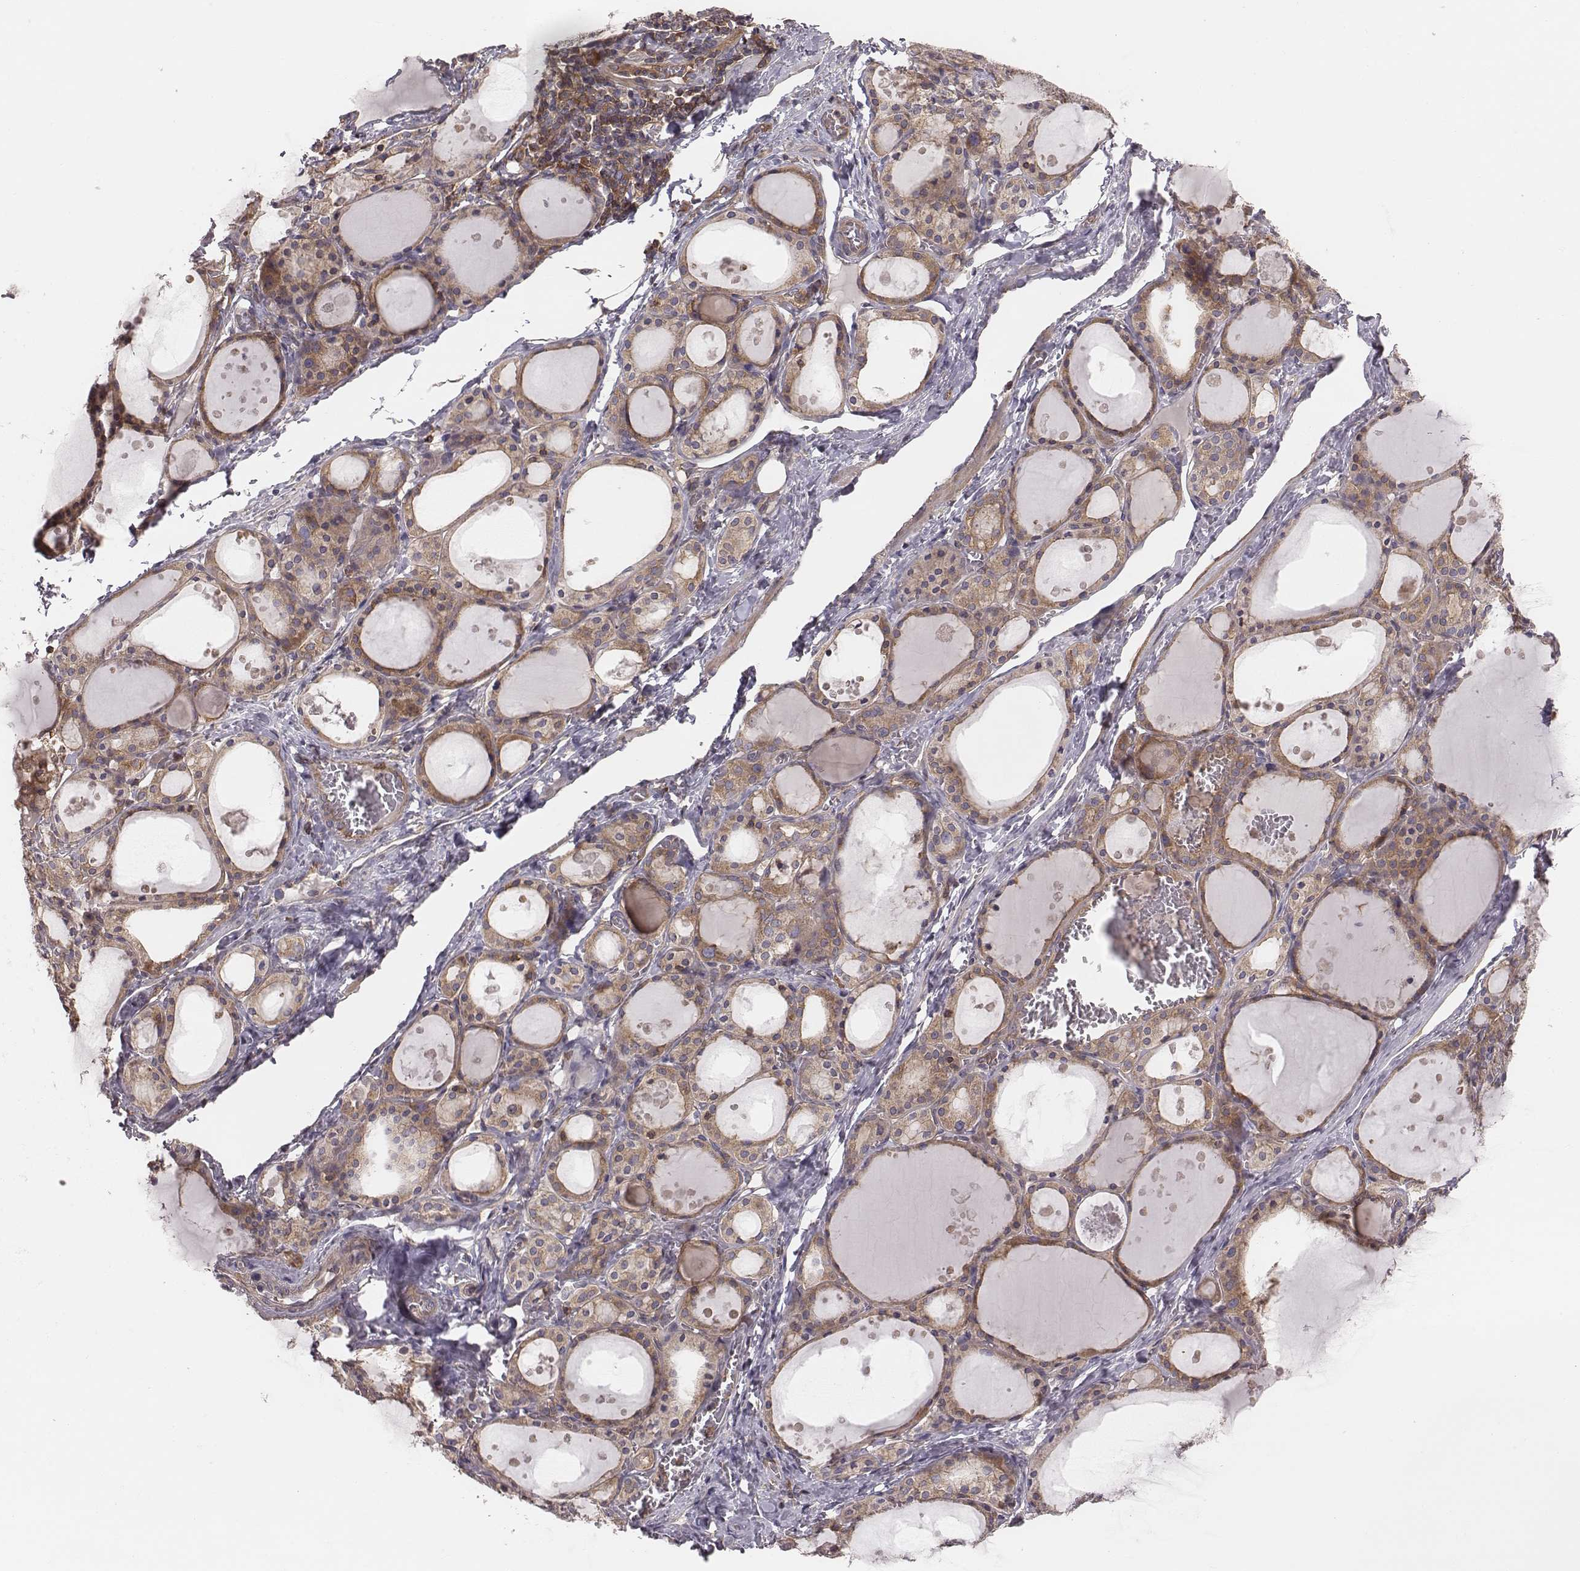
{"staining": {"intensity": "weak", "quantity": ">75%", "location": "cytoplasmic/membranous"}, "tissue": "thyroid gland", "cell_type": "Glandular cells", "image_type": "normal", "snomed": [{"axis": "morphology", "description": "Normal tissue, NOS"}, {"axis": "topography", "description": "Thyroid gland"}], "caption": "Brown immunohistochemical staining in benign thyroid gland exhibits weak cytoplasmic/membranous expression in approximately >75% of glandular cells. Immunohistochemistry stains the protein in brown and the nuclei are stained blue.", "gene": "CAD", "patient": {"sex": "male", "age": 68}}